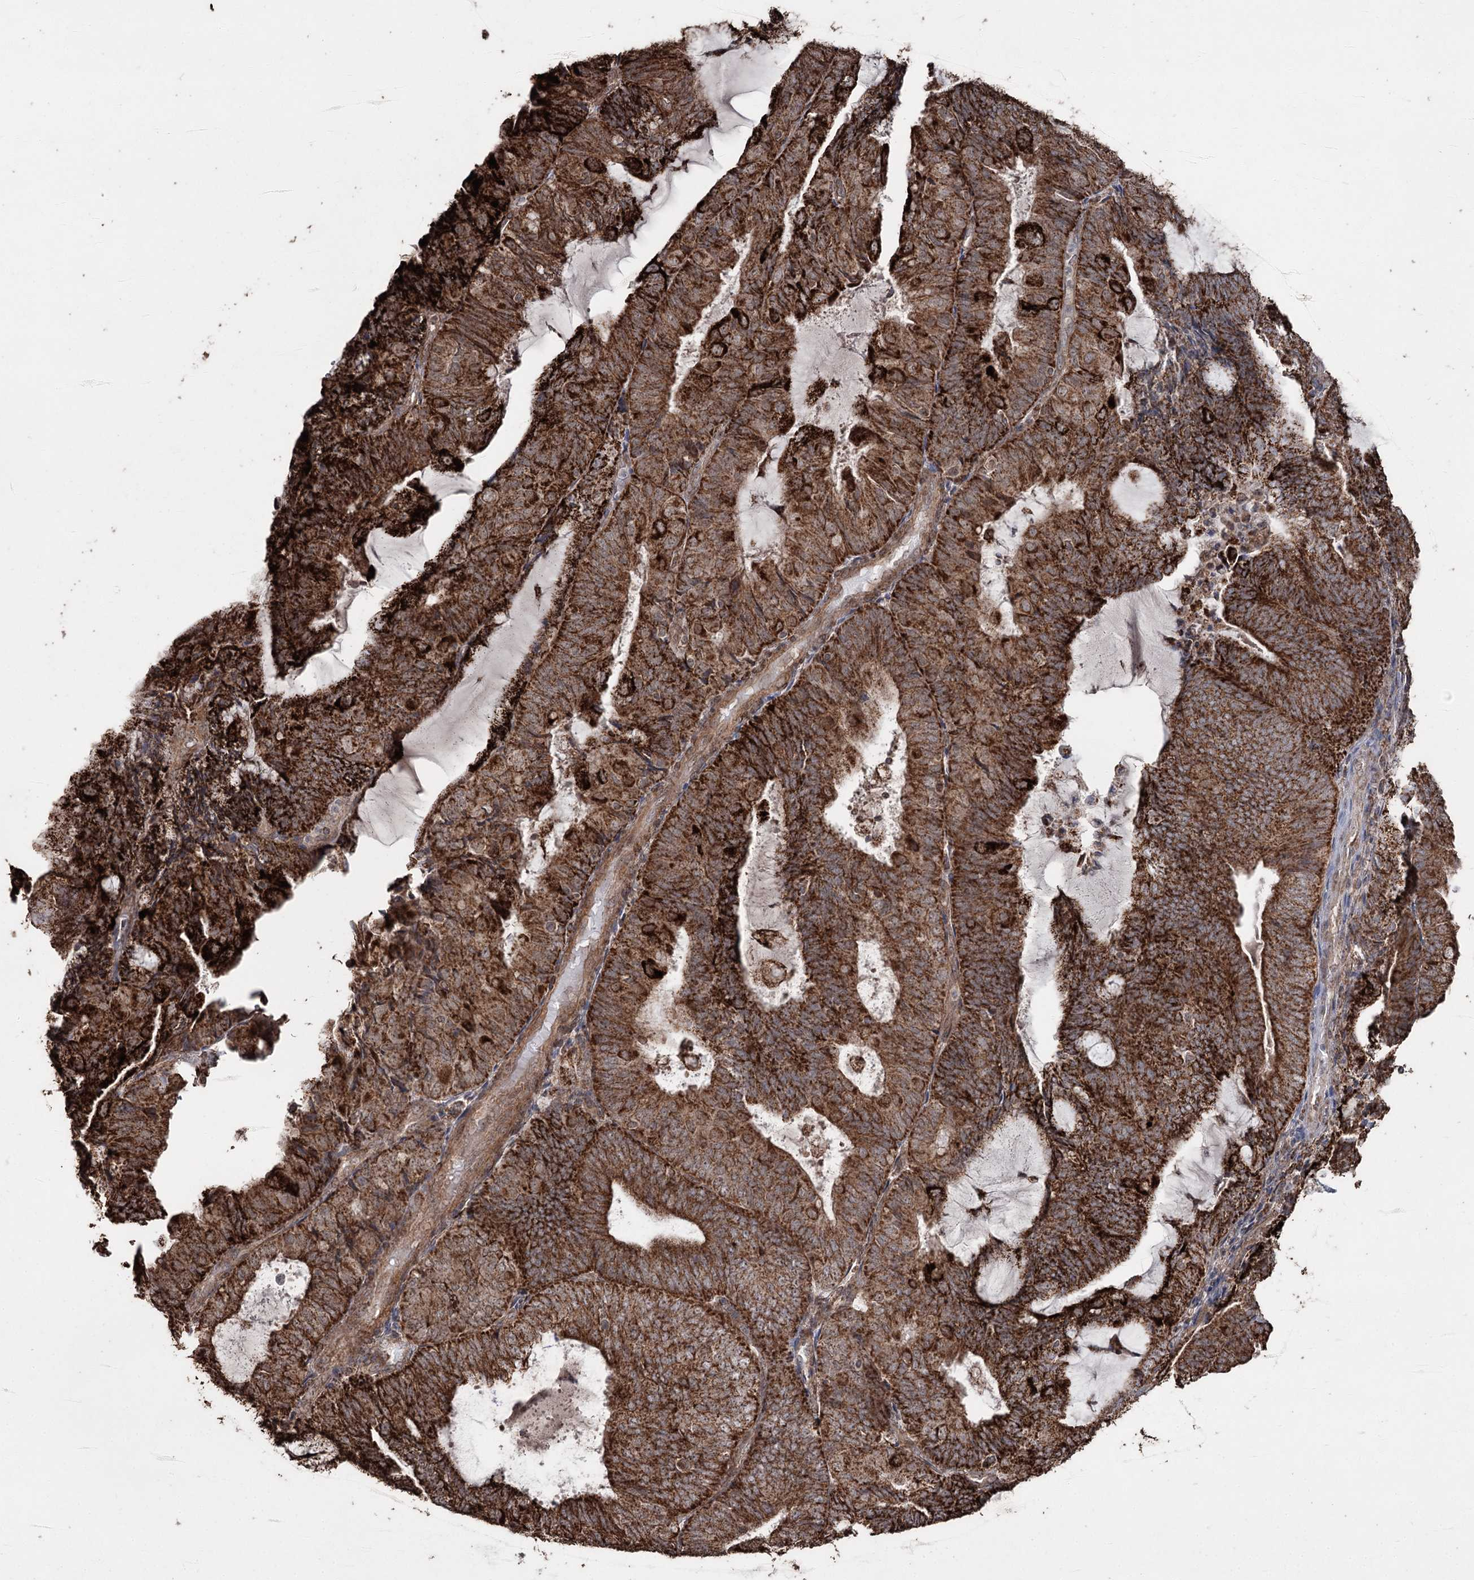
{"staining": {"intensity": "strong", "quantity": ">75%", "location": "cytoplasmic/membranous"}, "tissue": "endometrial cancer", "cell_type": "Tumor cells", "image_type": "cancer", "snomed": [{"axis": "morphology", "description": "Adenocarcinoma, NOS"}, {"axis": "topography", "description": "Endometrium"}], "caption": "Immunohistochemistry (IHC) histopathology image of neoplastic tissue: human adenocarcinoma (endometrial) stained using immunohistochemistry (IHC) reveals high levels of strong protein expression localized specifically in the cytoplasmic/membranous of tumor cells, appearing as a cytoplasmic/membranous brown color.", "gene": "SLF2", "patient": {"sex": "female", "age": 81}}